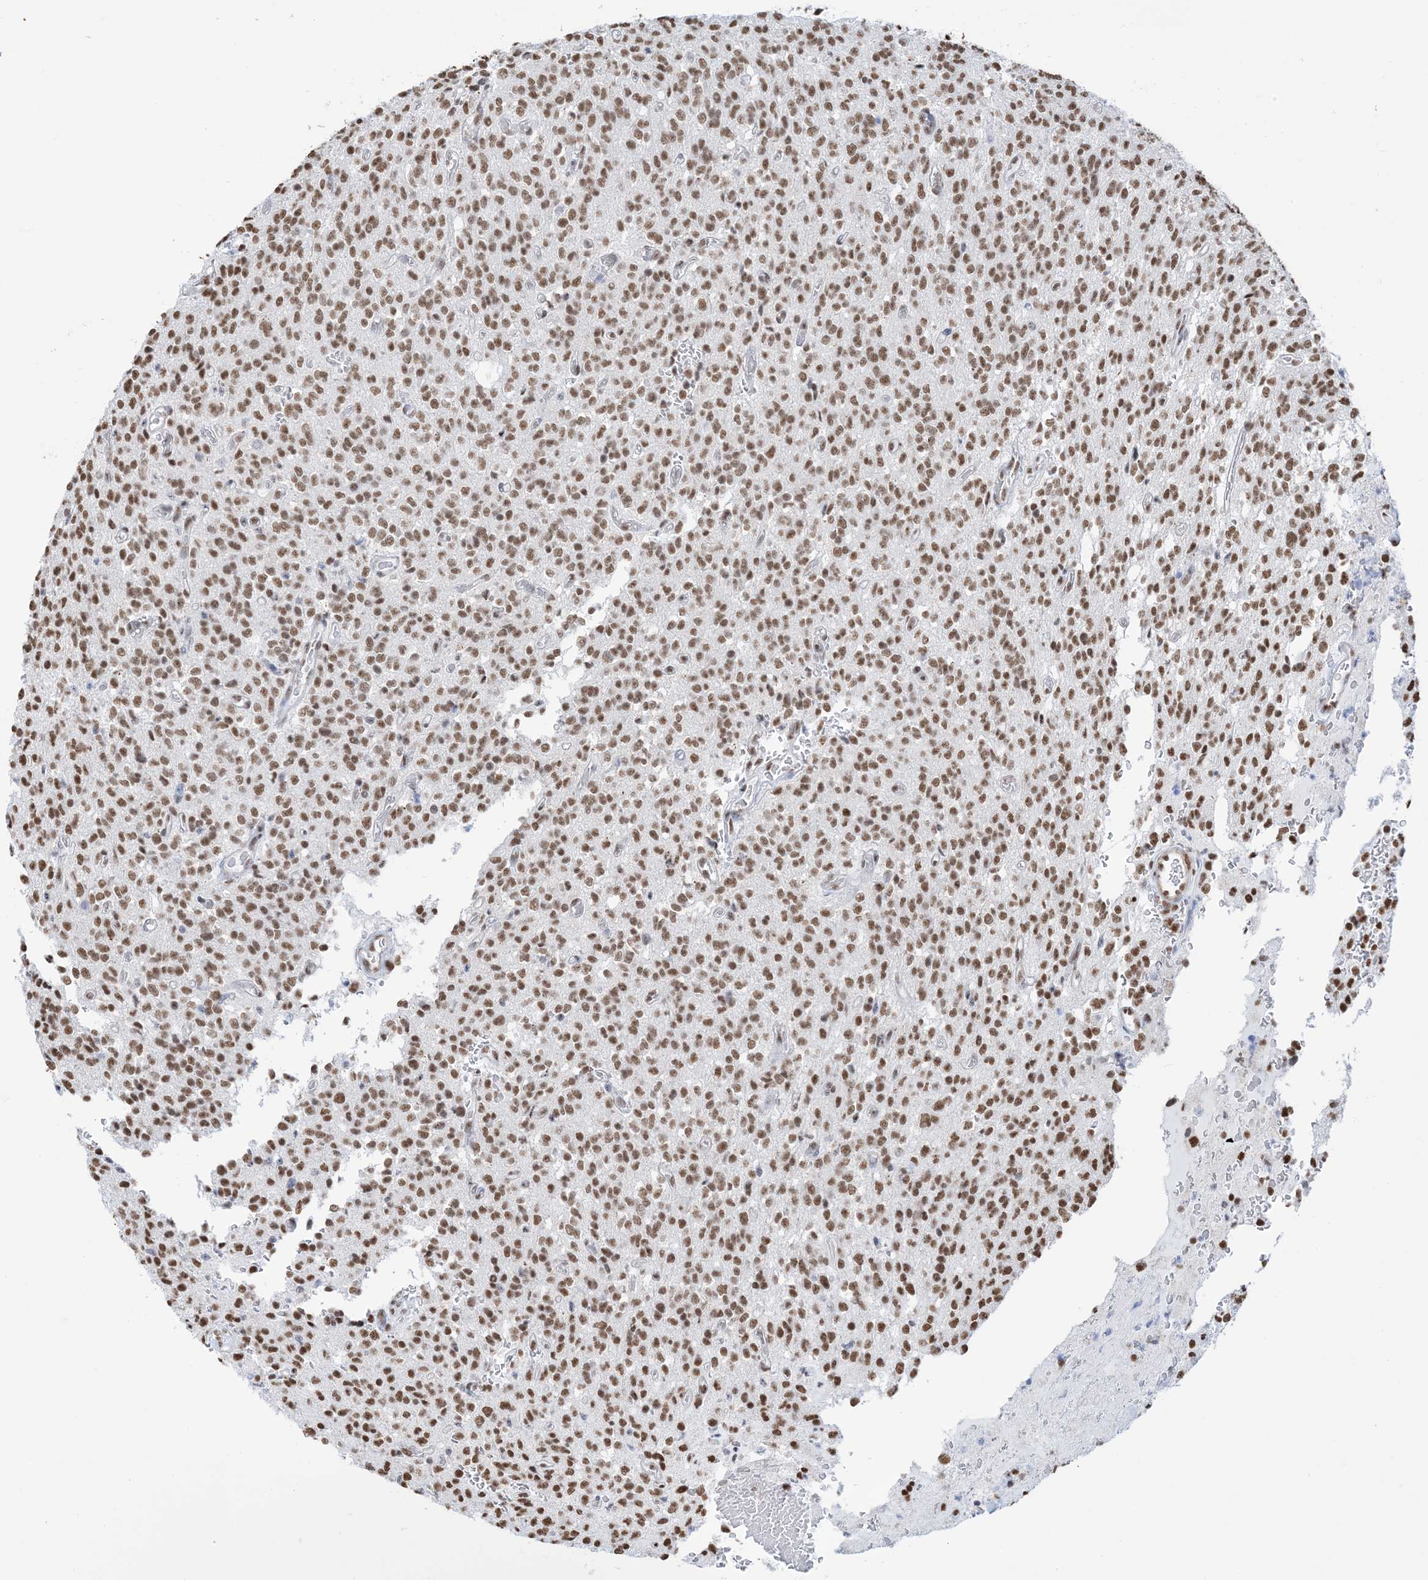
{"staining": {"intensity": "moderate", "quantity": ">75%", "location": "nuclear"}, "tissue": "glioma", "cell_type": "Tumor cells", "image_type": "cancer", "snomed": [{"axis": "morphology", "description": "Glioma, malignant, High grade"}, {"axis": "topography", "description": "Brain"}], "caption": "Moderate nuclear positivity for a protein is present in about >75% of tumor cells of malignant glioma (high-grade) using immunohistochemistry (IHC).", "gene": "ZNF792", "patient": {"sex": "male", "age": 34}}